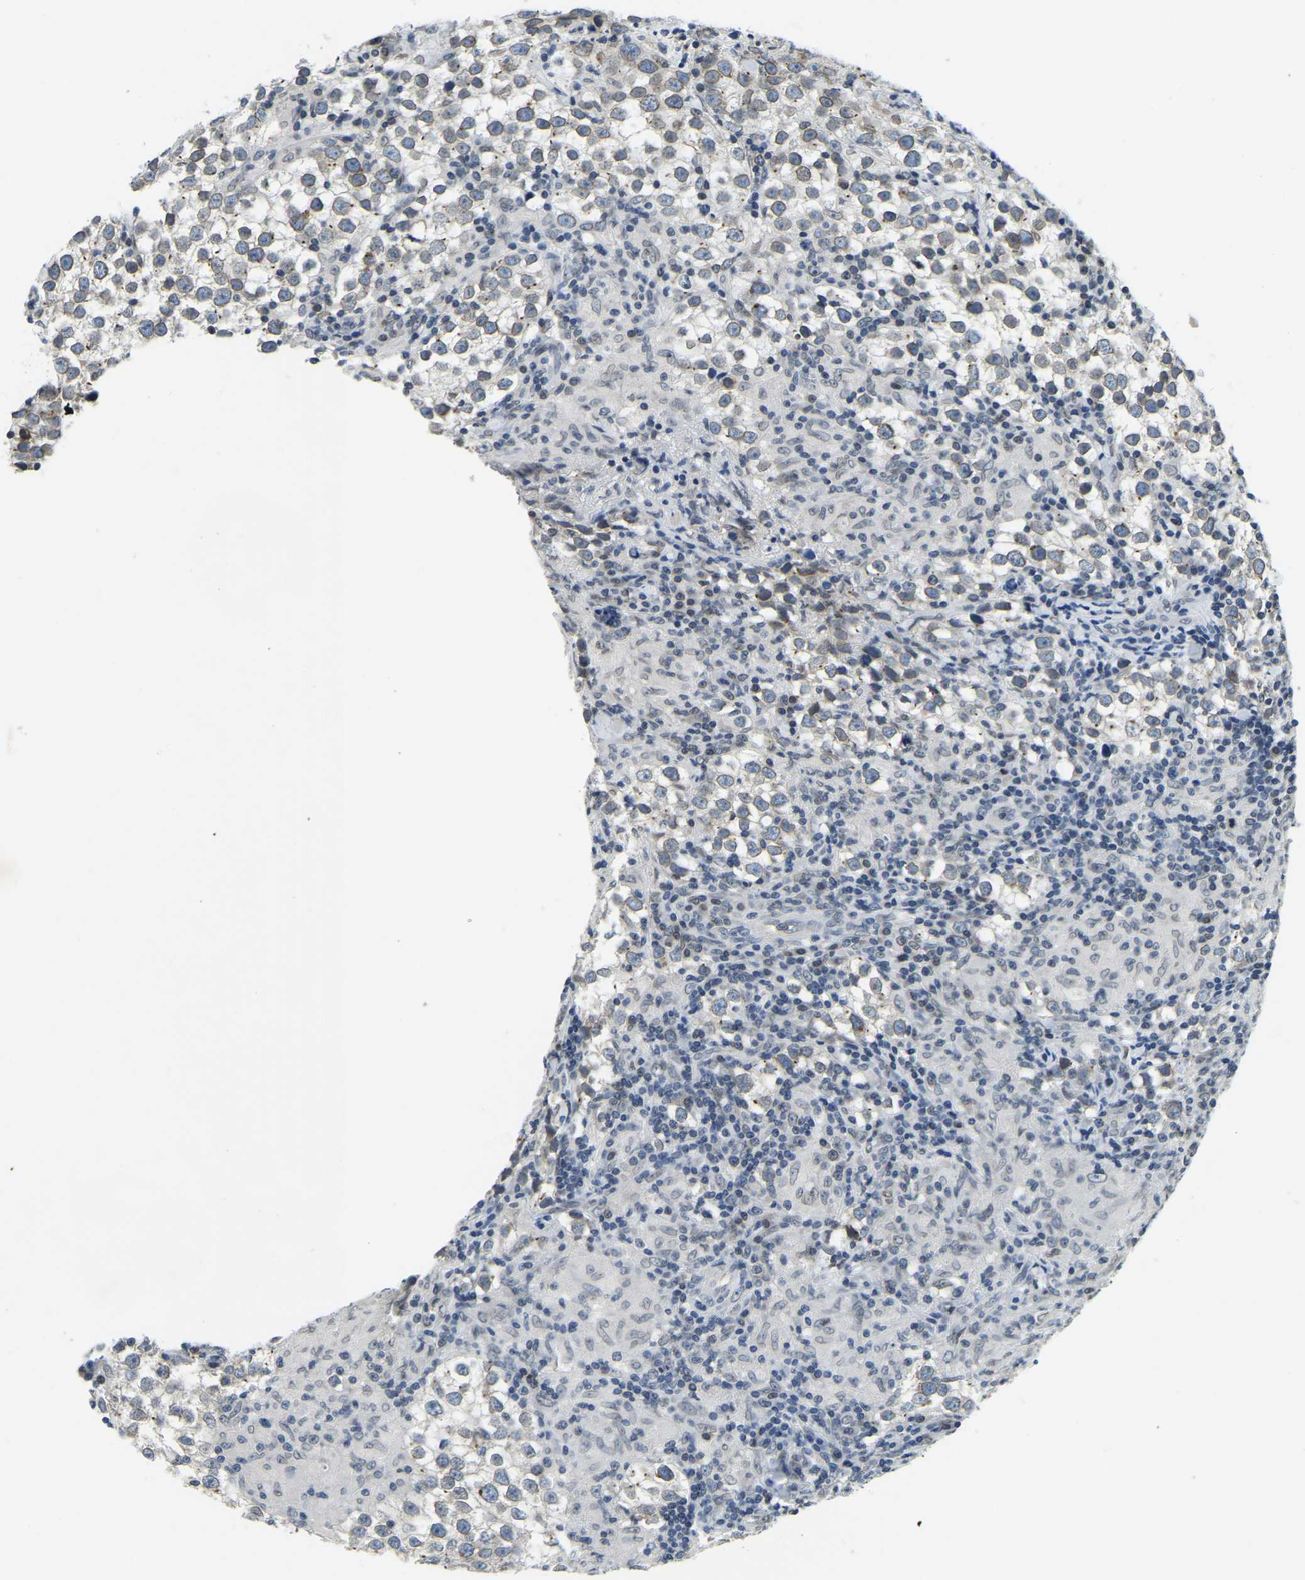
{"staining": {"intensity": "weak", "quantity": ">75%", "location": "cytoplasmic/membranous,nuclear"}, "tissue": "testis cancer", "cell_type": "Tumor cells", "image_type": "cancer", "snomed": [{"axis": "morphology", "description": "Seminoma, NOS"}, {"axis": "morphology", "description": "Carcinoma, Embryonal, NOS"}, {"axis": "topography", "description": "Testis"}], "caption": "An image showing weak cytoplasmic/membranous and nuclear staining in approximately >75% of tumor cells in seminoma (testis), as visualized by brown immunohistochemical staining.", "gene": "RANBP2", "patient": {"sex": "male", "age": 36}}